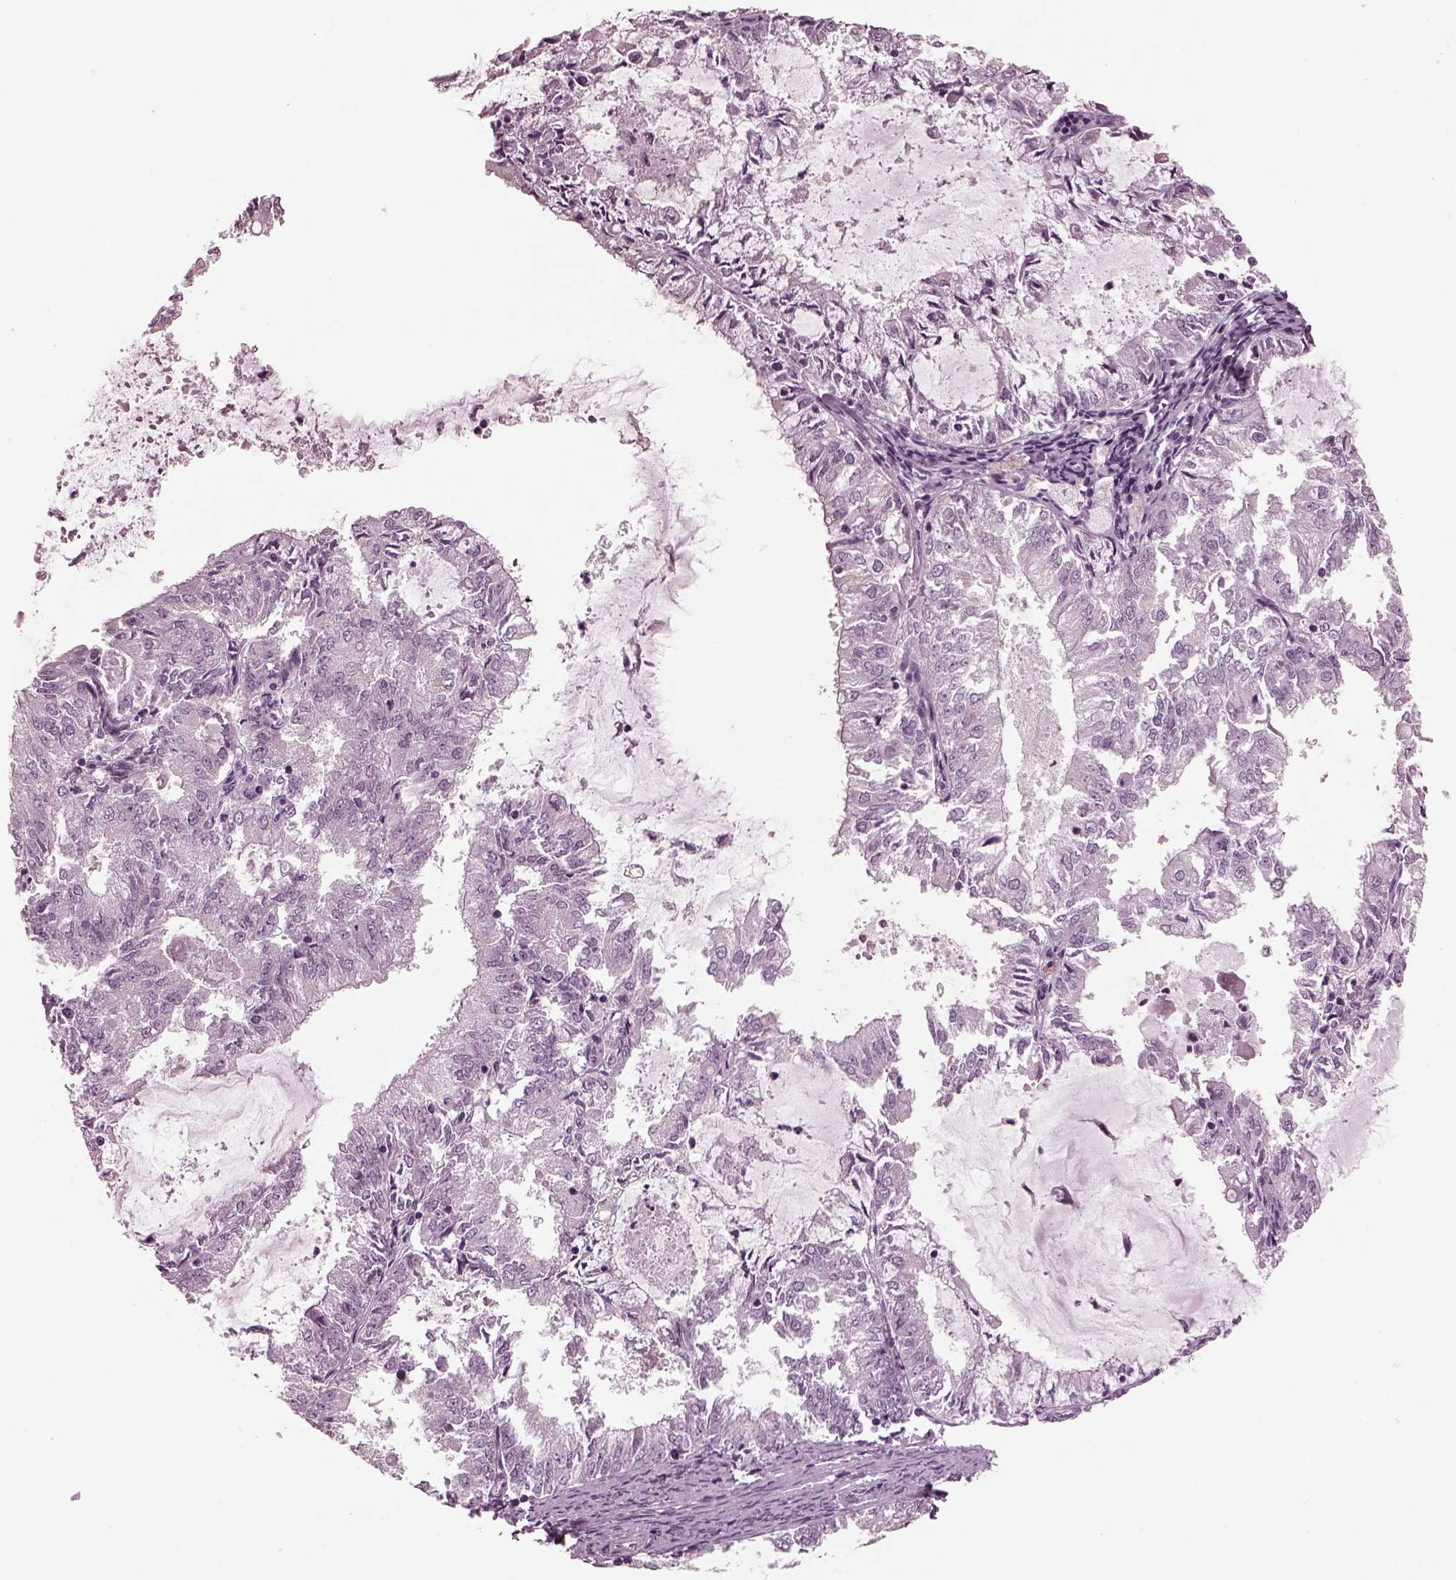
{"staining": {"intensity": "negative", "quantity": "none", "location": "none"}, "tissue": "endometrial cancer", "cell_type": "Tumor cells", "image_type": "cancer", "snomed": [{"axis": "morphology", "description": "Adenocarcinoma, NOS"}, {"axis": "topography", "description": "Endometrium"}], "caption": "IHC image of human adenocarcinoma (endometrial) stained for a protein (brown), which shows no staining in tumor cells. (Stains: DAB immunohistochemistry (IHC) with hematoxylin counter stain, Microscopy: brightfield microscopy at high magnification).", "gene": "MIB2", "patient": {"sex": "female", "age": 57}}